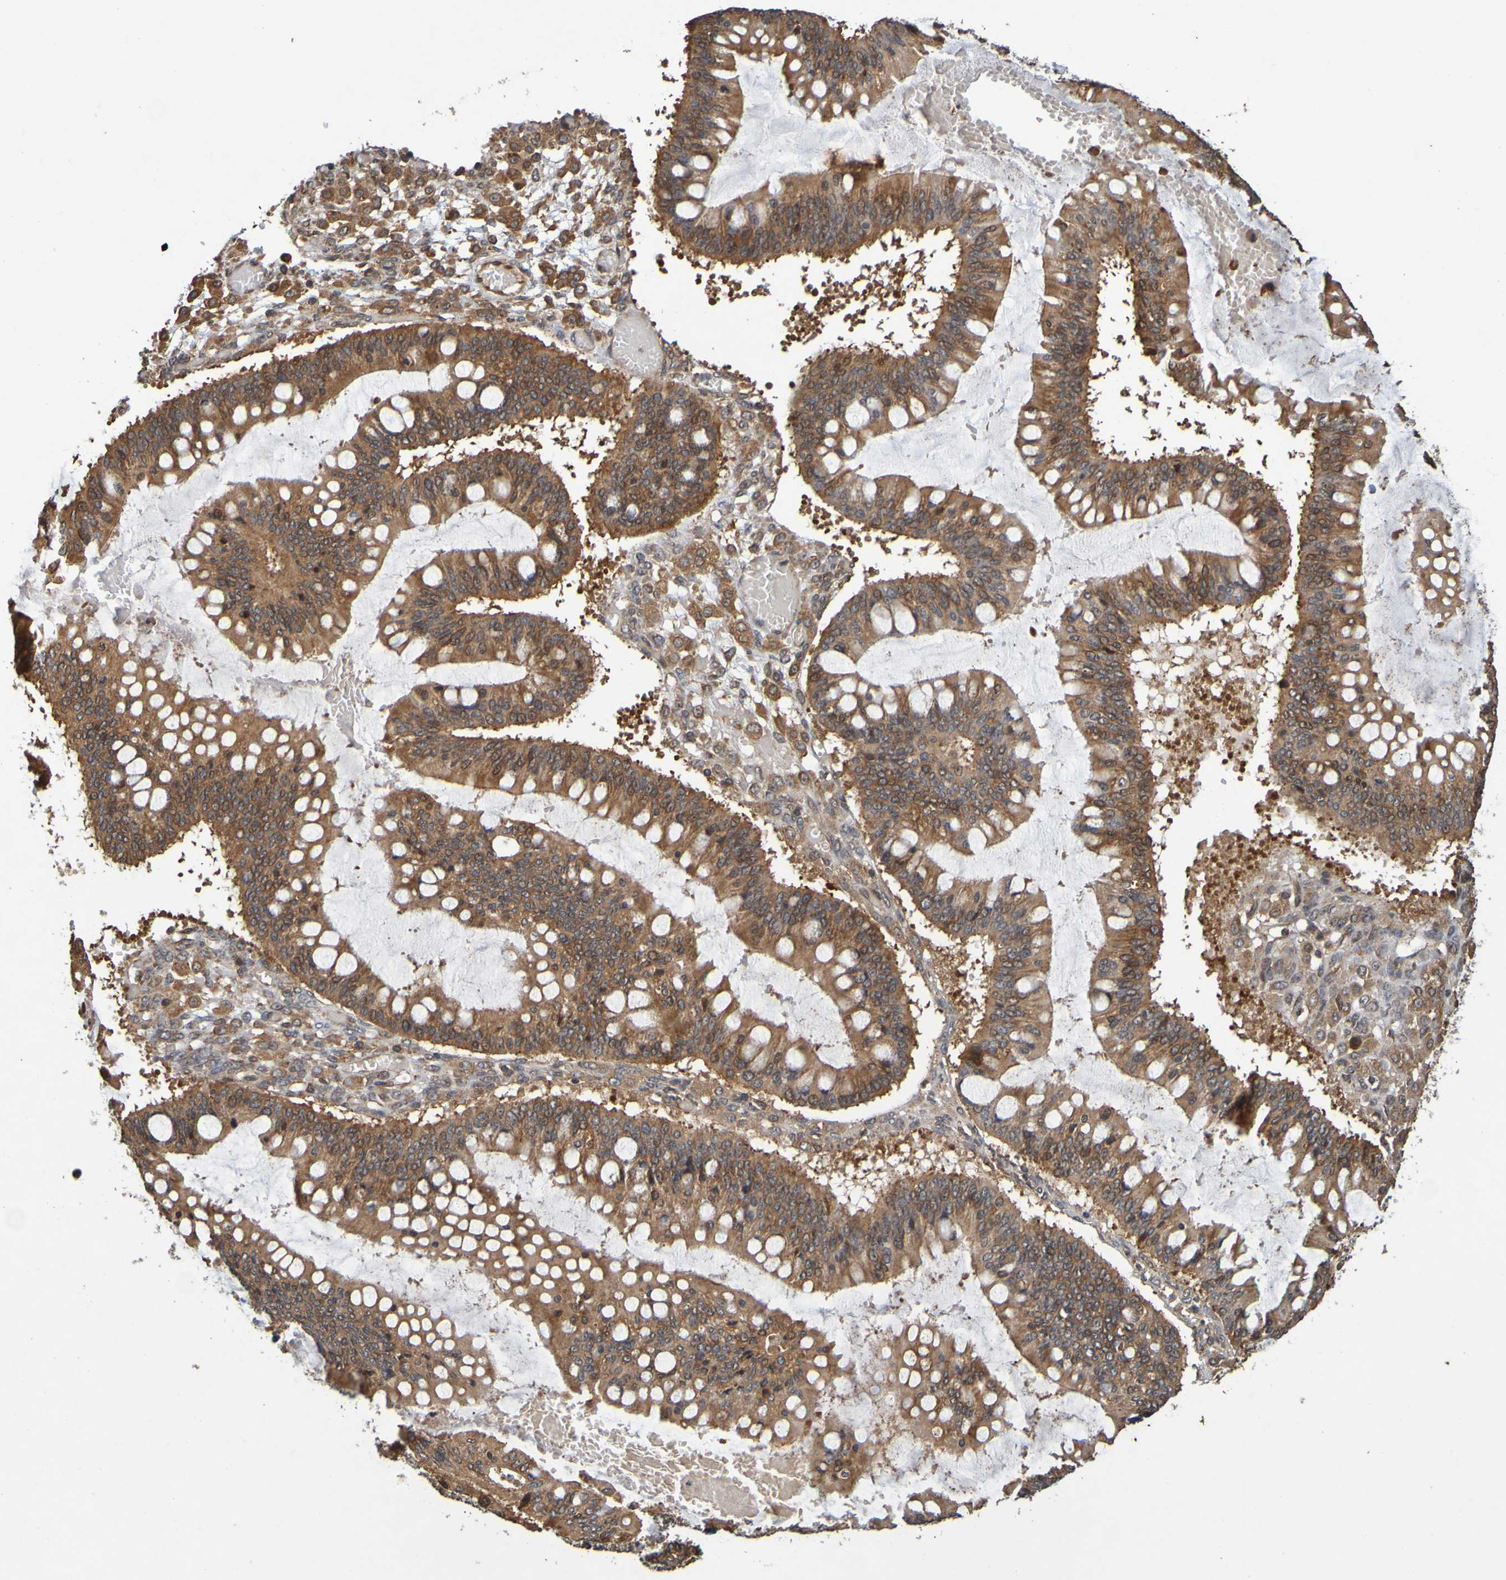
{"staining": {"intensity": "strong", "quantity": ">75%", "location": "cytoplasmic/membranous"}, "tissue": "ovarian cancer", "cell_type": "Tumor cells", "image_type": "cancer", "snomed": [{"axis": "morphology", "description": "Cystadenocarcinoma, mucinous, NOS"}, {"axis": "topography", "description": "Ovary"}], "caption": "A high-resolution micrograph shows immunohistochemistry (IHC) staining of ovarian cancer, which exhibits strong cytoplasmic/membranous expression in approximately >75% of tumor cells.", "gene": "OCRL", "patient": {"sex": "female", "age": 73}}